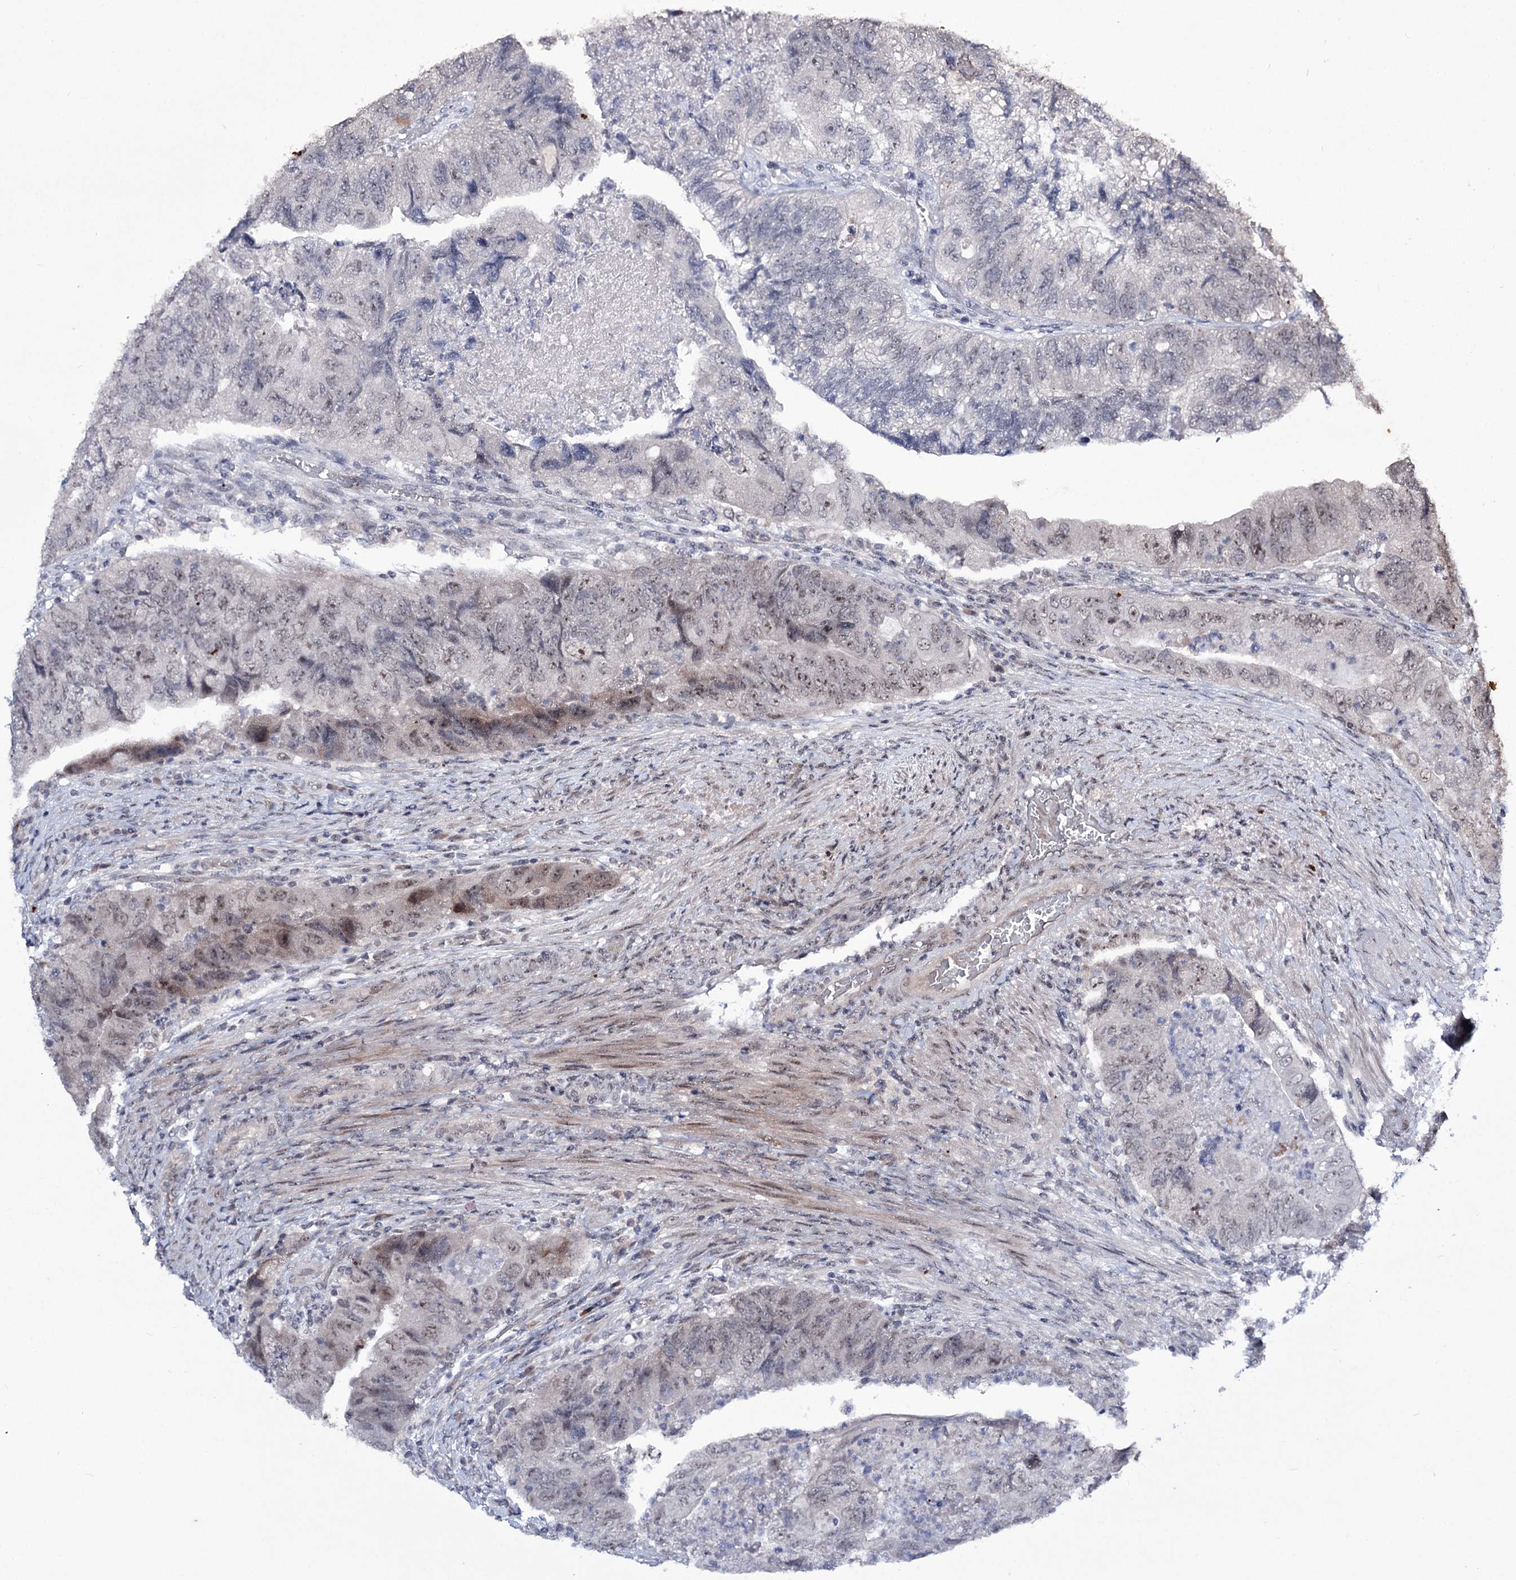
{"staining": {"intensity": "weak", "quantity": "<25%", "location": "nuclear"}, "tissue": "colorectal cancer", "cell_type": "Tumor cells", "image_type": "cancer", "snomed": [{"axis": "morphology", "description": "Adenocarcinoma, NOS"}, {"axis": "topography", "description": "Rectum"}], "caption": "Micrograph shows no protein positivity in tumor cells of colorectal adenocarcinoma tissue. Brightfield microscopy of immunohistochemistry stained with DAB (3,3'-diaminobenzidine) (brown) and hematoxylin (blue), captured at high magnification.", "gene": "VGLL4", "patient": {"sex": "male", "age": 63}}